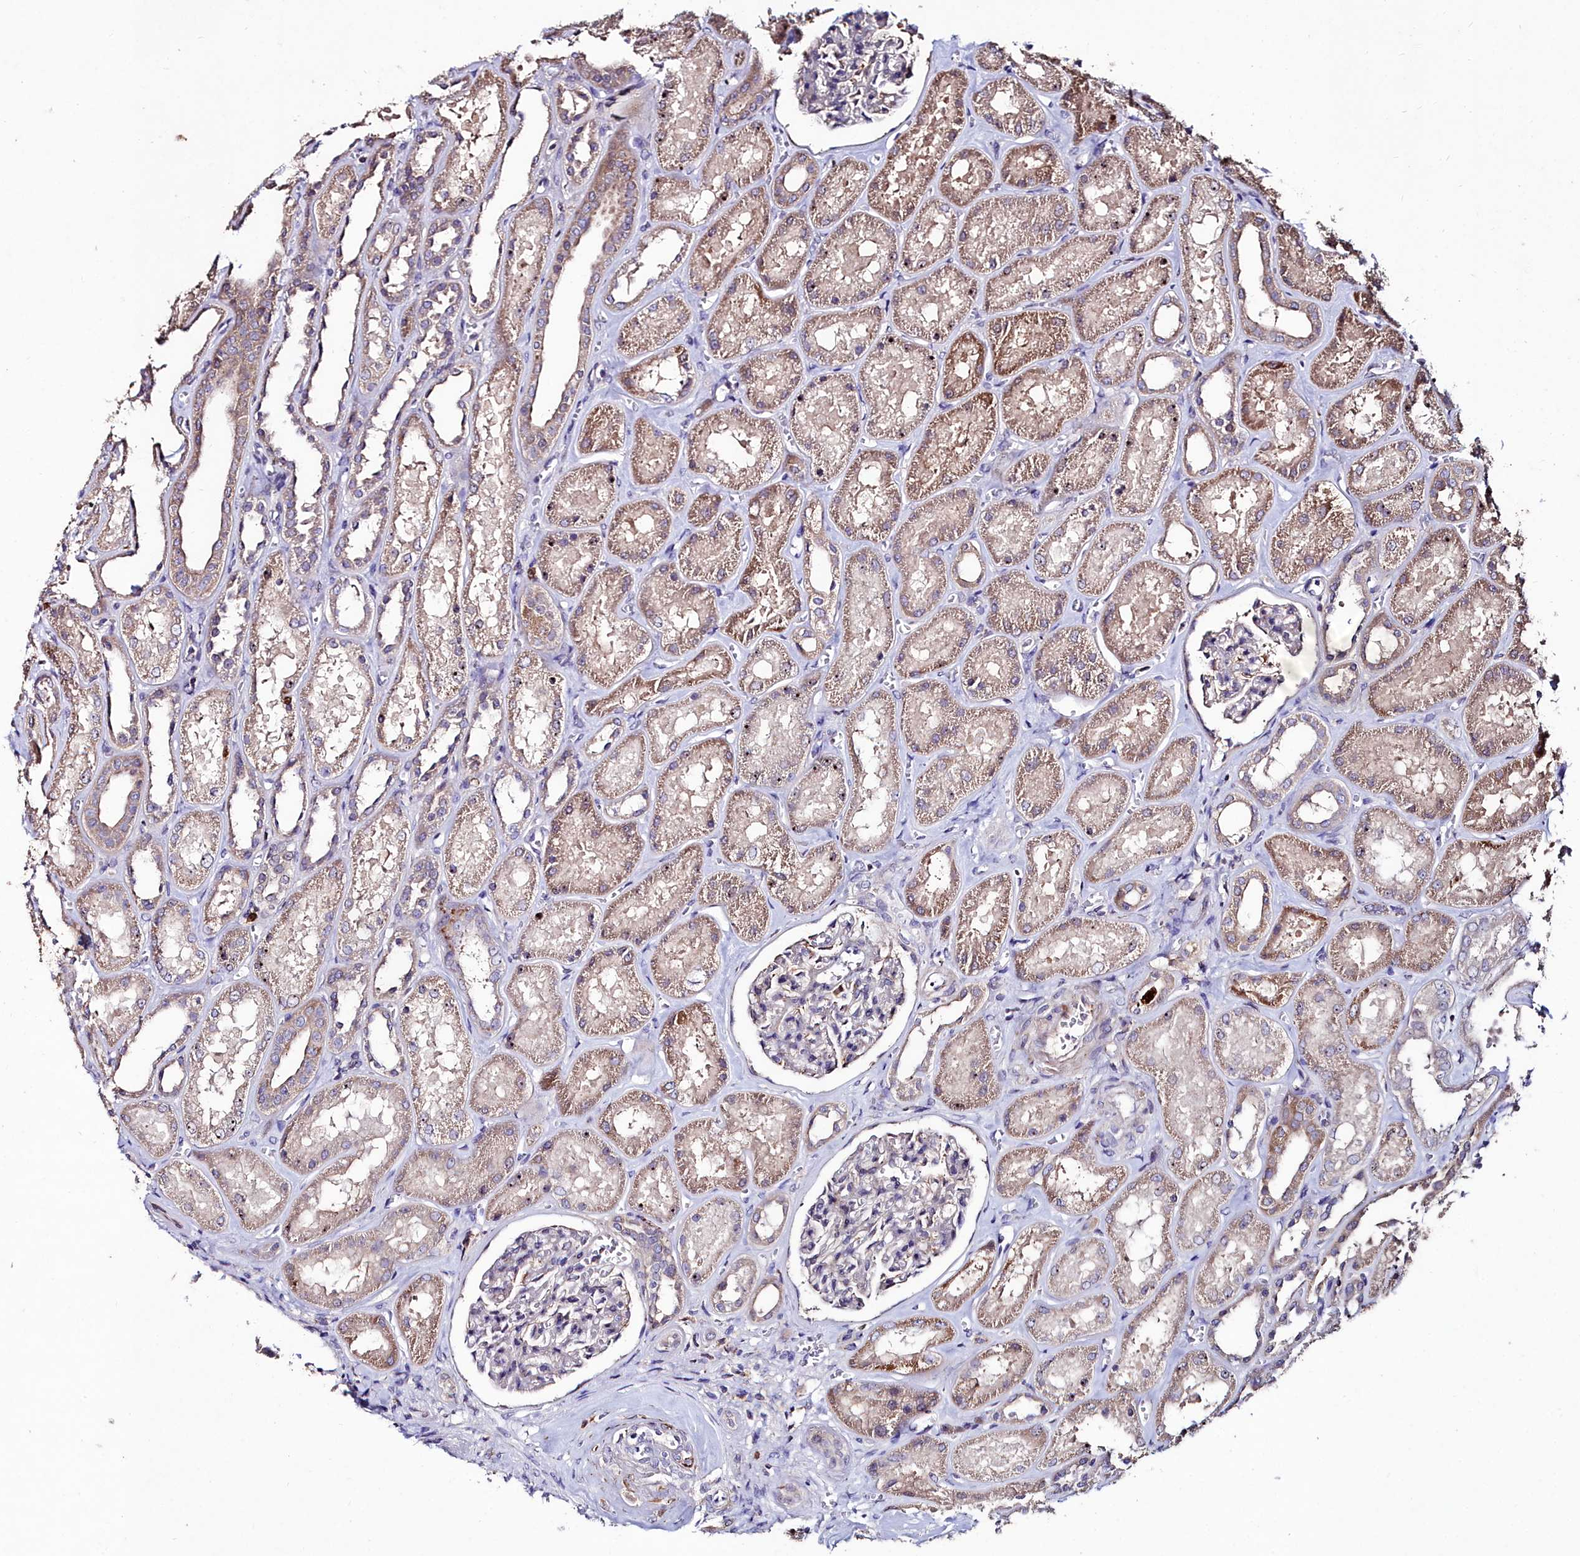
{"staining": {"intensity": "negative", "quantity": "none", "location": "none"}, "tissue": "kidney", "cell_type": "Cells in glomeruli", "image_type": "normal", "snomed": [{"axis": "morphology", "description": "Normal tissue, NOS"}, {"axis": "morphology", "description": "Adenocarcinoma, NOS"}, {"axis": "topography", "description": "Kidney"}], "caption": "DAB immunohistochemical staining of benign human kidney exhibits no significant staining in cells in glomeruli.", "gene": "AMBRA1", "patient": {"sex": "female", "age": 68}}